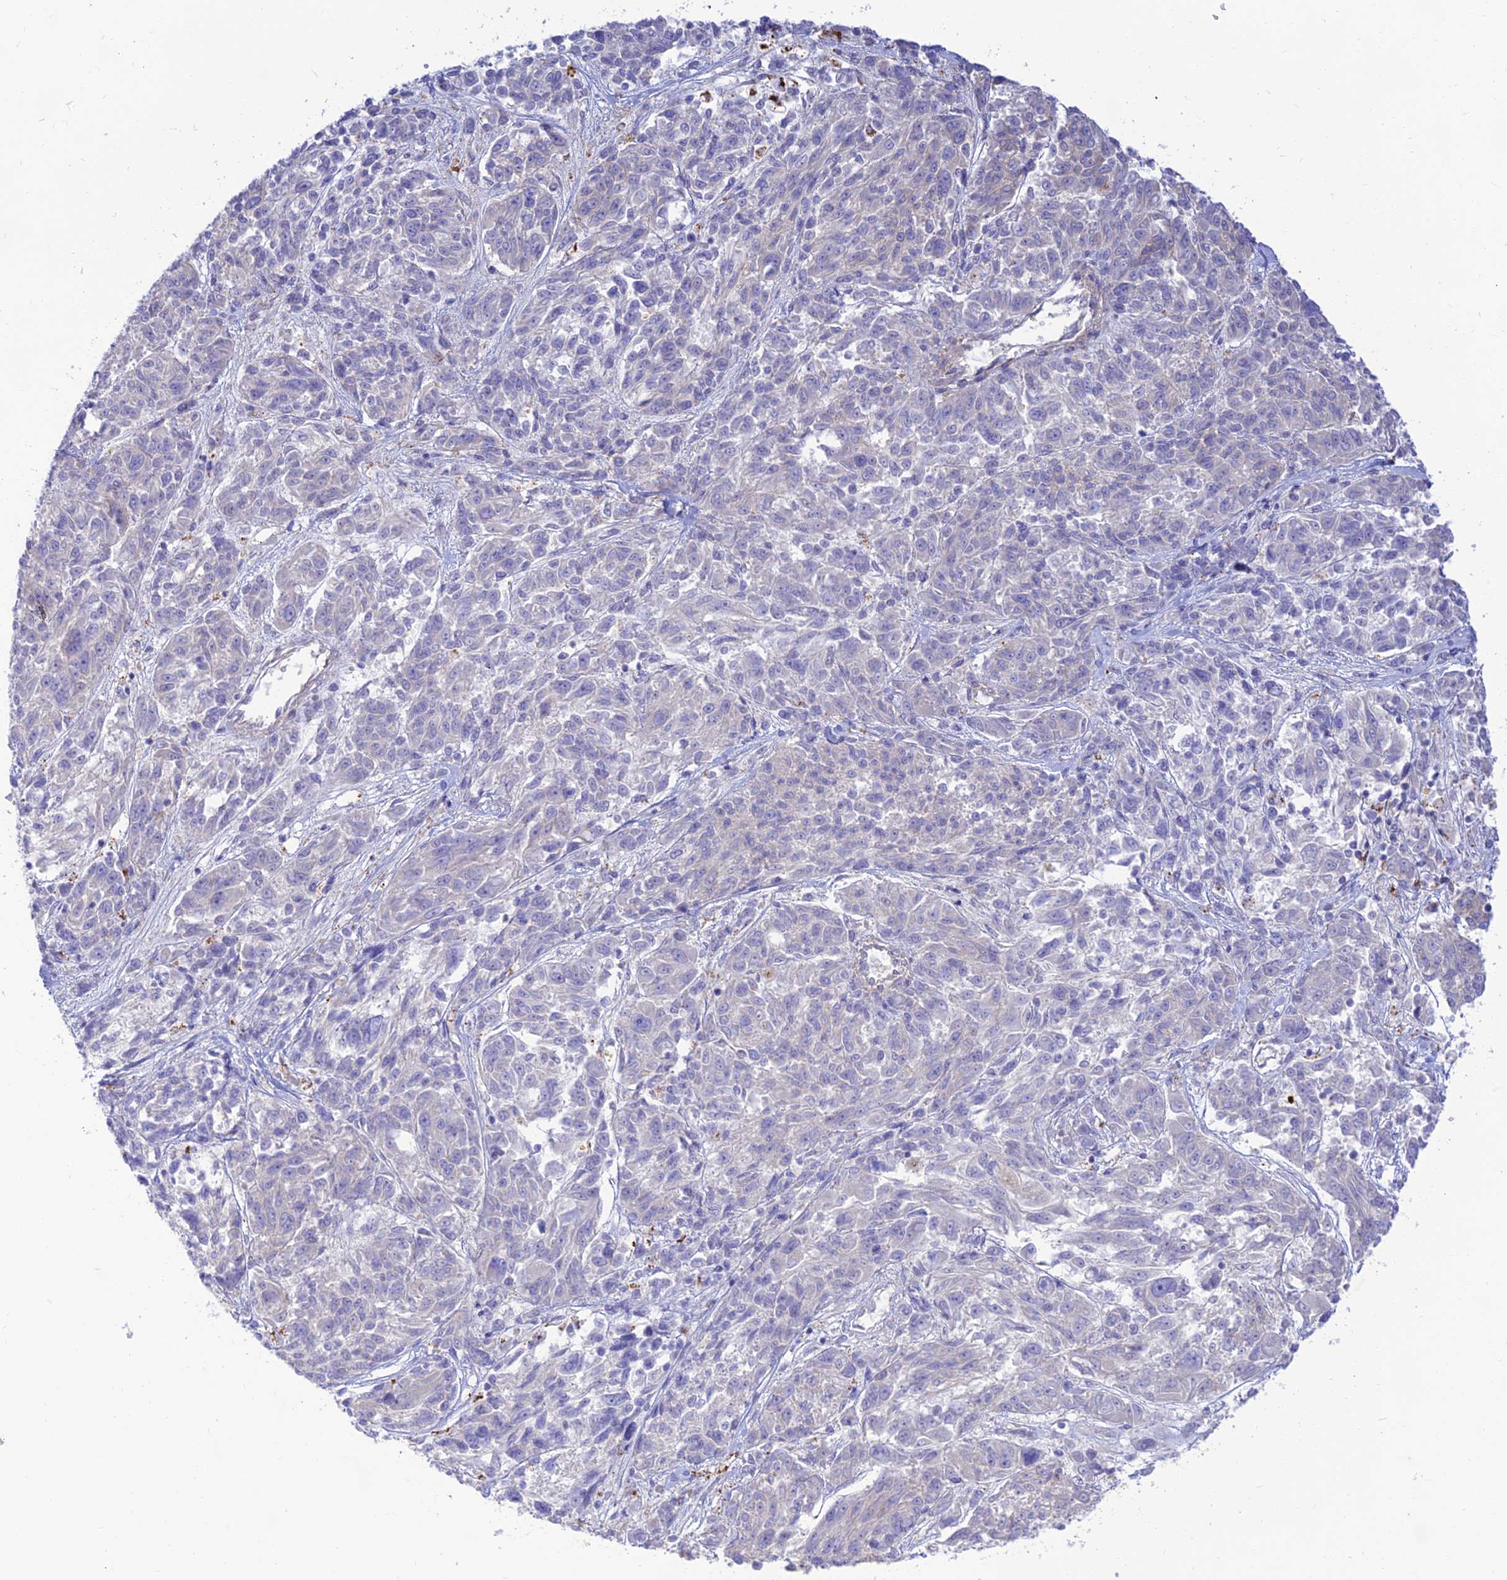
{"staining": {"intensity": "negative", "quantity": "none", "location": "none"}, "tissue": "melanoma", "cell_type": "Tumor cells", "image_type": "cancer", "snomed": [{"axis": "morphology", "description": "Malignant melanoma, NOS"}, {"axis": "topography", "description": "Skin"}], "caption": "Immunohistochemistry (IHC) of human melanoma exhibits no expression in tumor cells.", "gene": "KCNAB1", "patient": {"sex": "male", "age": 53}}